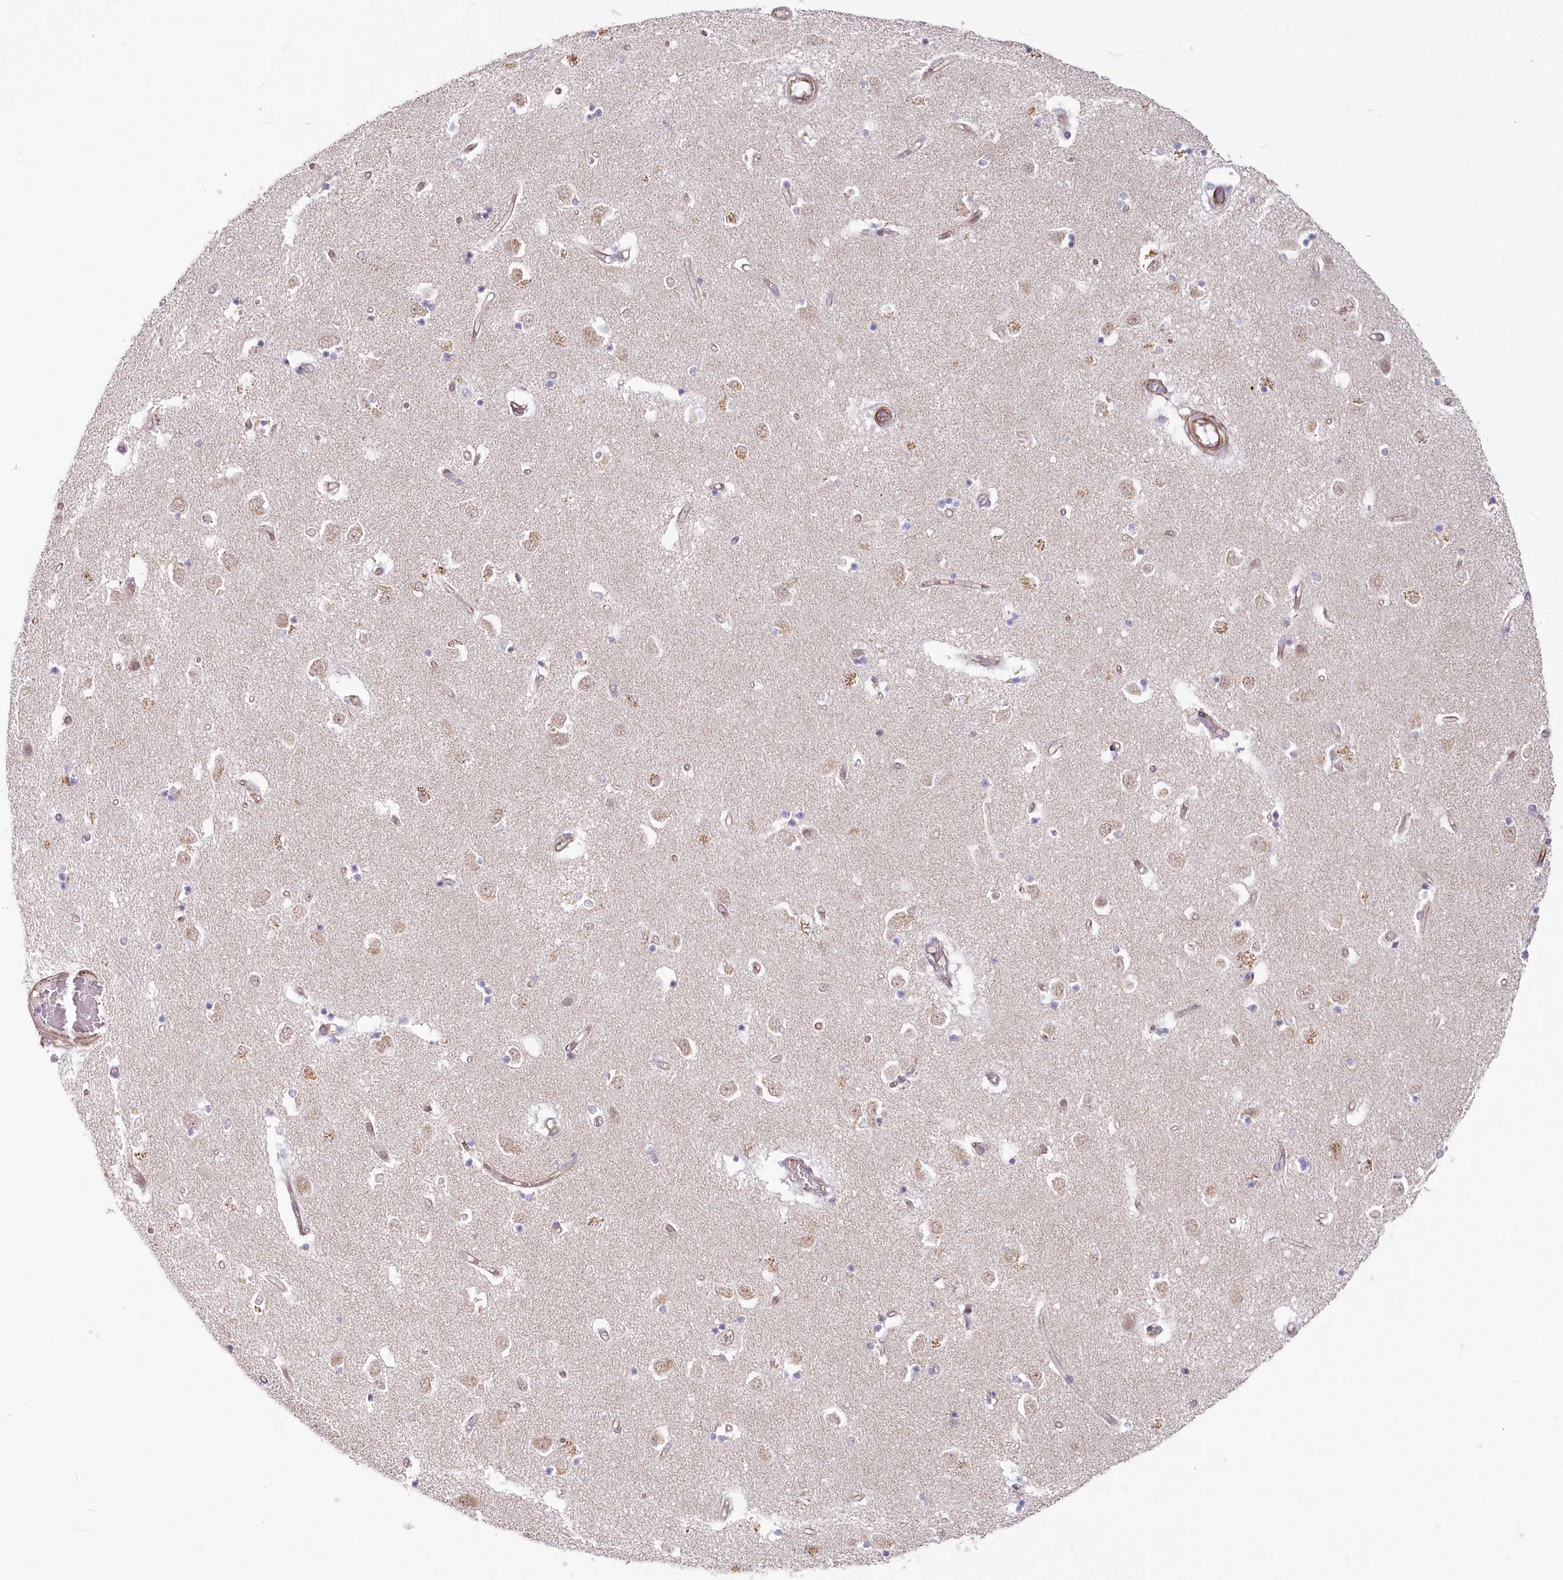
{"staining": {"intensity": "weak", "quantity": "<25%", "location": "cytoplasmic/membranous"}, "tissue": "caudate", "cell_type": "Glial cells", "image_type": "normal", "snomed": [{"axis": "morphology", "description": "Normal tissue, NOS"}, {"axis": "topography", "description": "Lateral ventricle wall"}], "caption": "This is an immunohistochemistry histopathology image of unremarkable caudate. There is no staining in glial cells.", "gene": "ABHD8", "patient": {"sex": "male", "age": 45}}